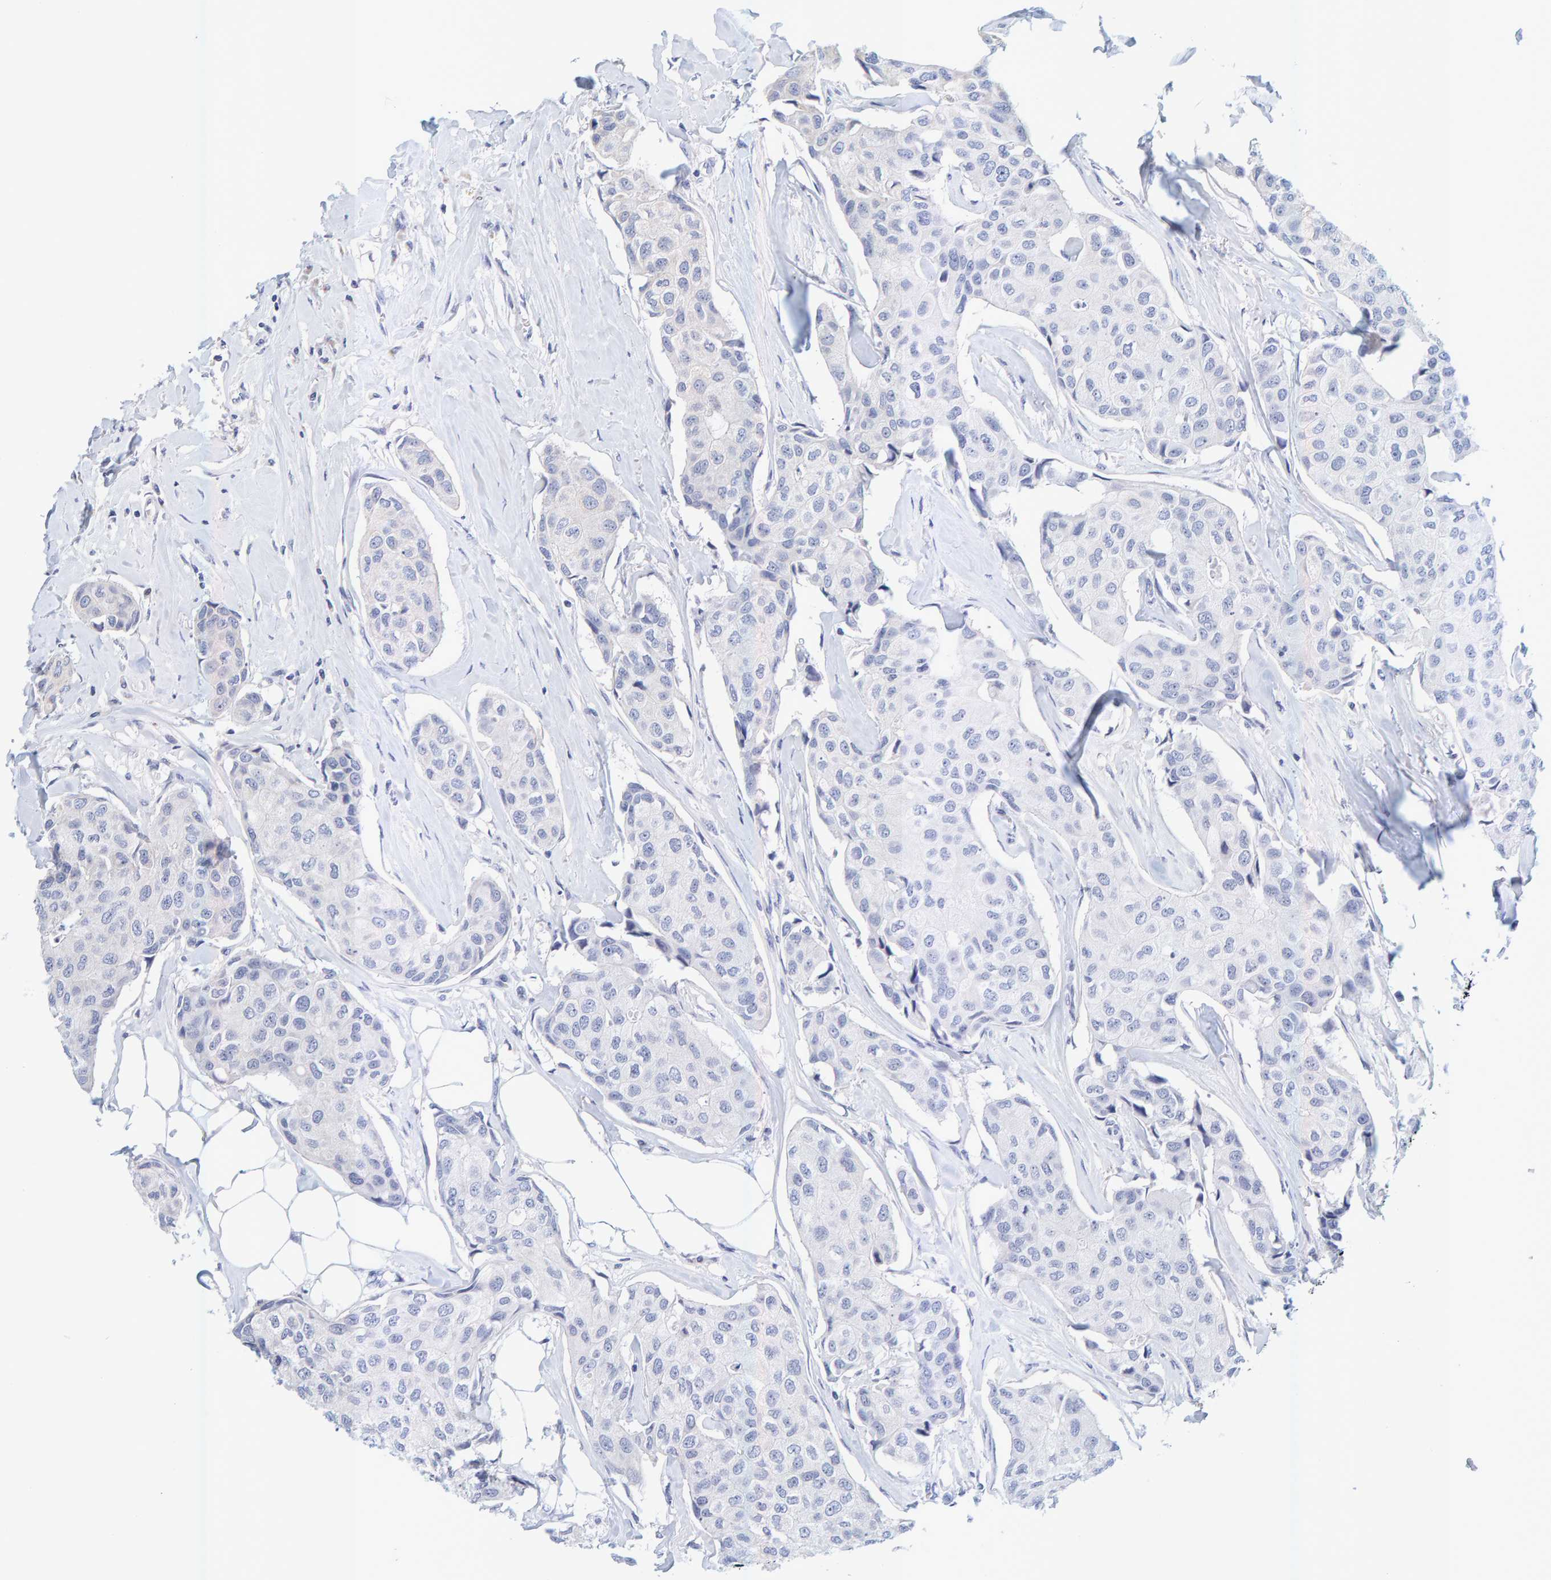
{"staining": {"intensity": "negative", "quantity": "none", "location": "none"}, "tissue": "breast cancer", "cell_type": "Tumor cells", "image_type": "cancer", "snomed": [{"axis": "morphology", "description": "Duct carcinoma"}, {"axis": "topography", "description": "Breast"}], "caption": "Invasive ductal carcinoma (breast) was stained to show a protein in brown. There is no significant staining in tumor cells.", "gene": "SGPL1", "patient": {"sex": "female", "age": 80}}